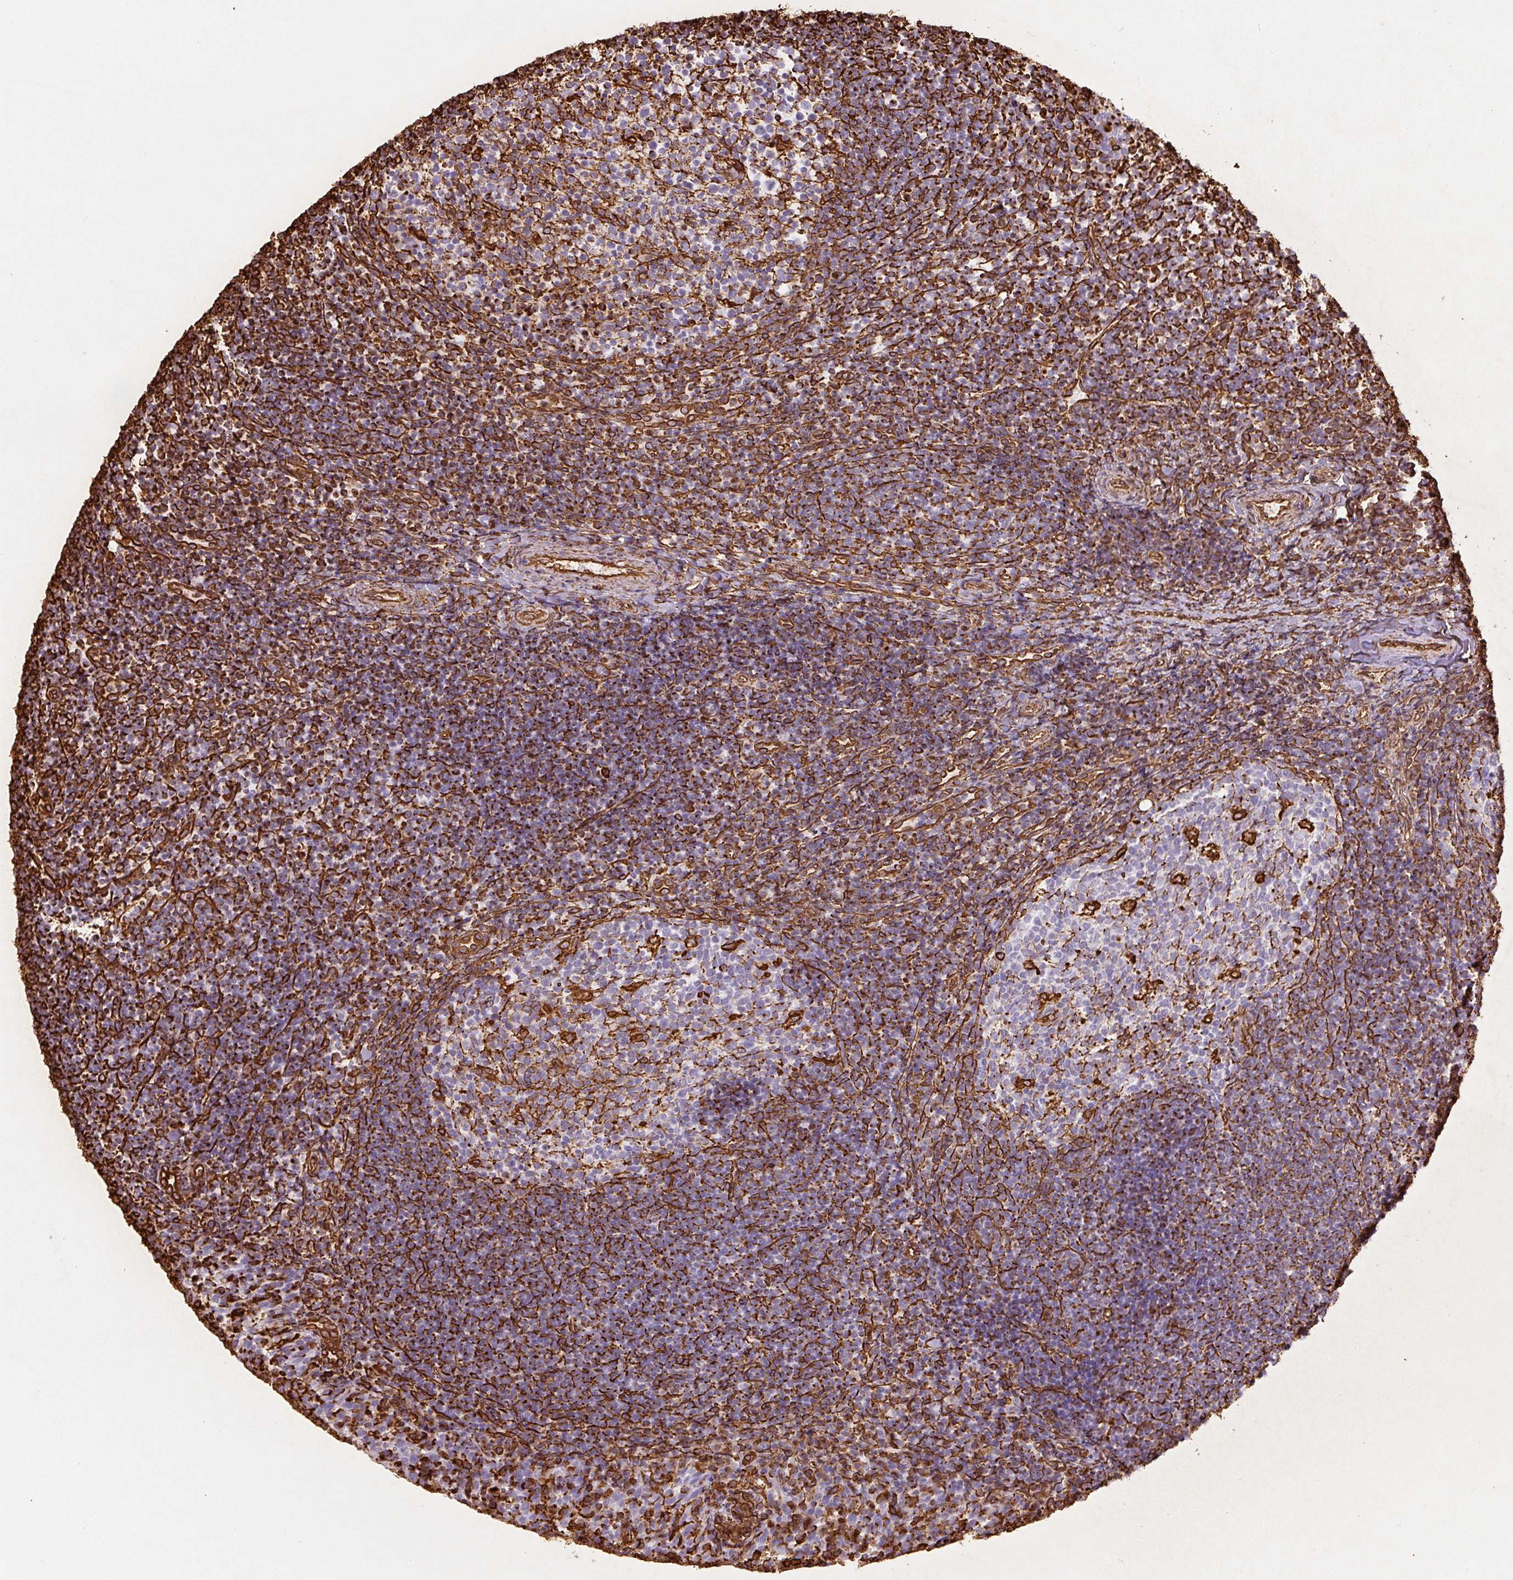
{"staining": {"intensity": "moderate", "quantity": "25%-75%", "location": "cytoplasmic/membranous"}, "tissue": "tonsil", "cell_type": "Germinal center cells", "image_type": "normal", "snomed": [{"axis": "morphology", "description": "Normal tissue, NOS"}, {"axis": "topography", "description": "Tonsil"}], "caption": "Protein expression analysis of normal human tonsil reveals moderate cytoplasmic/membranous positivity in approximately 25%-75% of germinal center cells.", "gene": "VIM", "patient": {"sex": "female", "age": 10}}